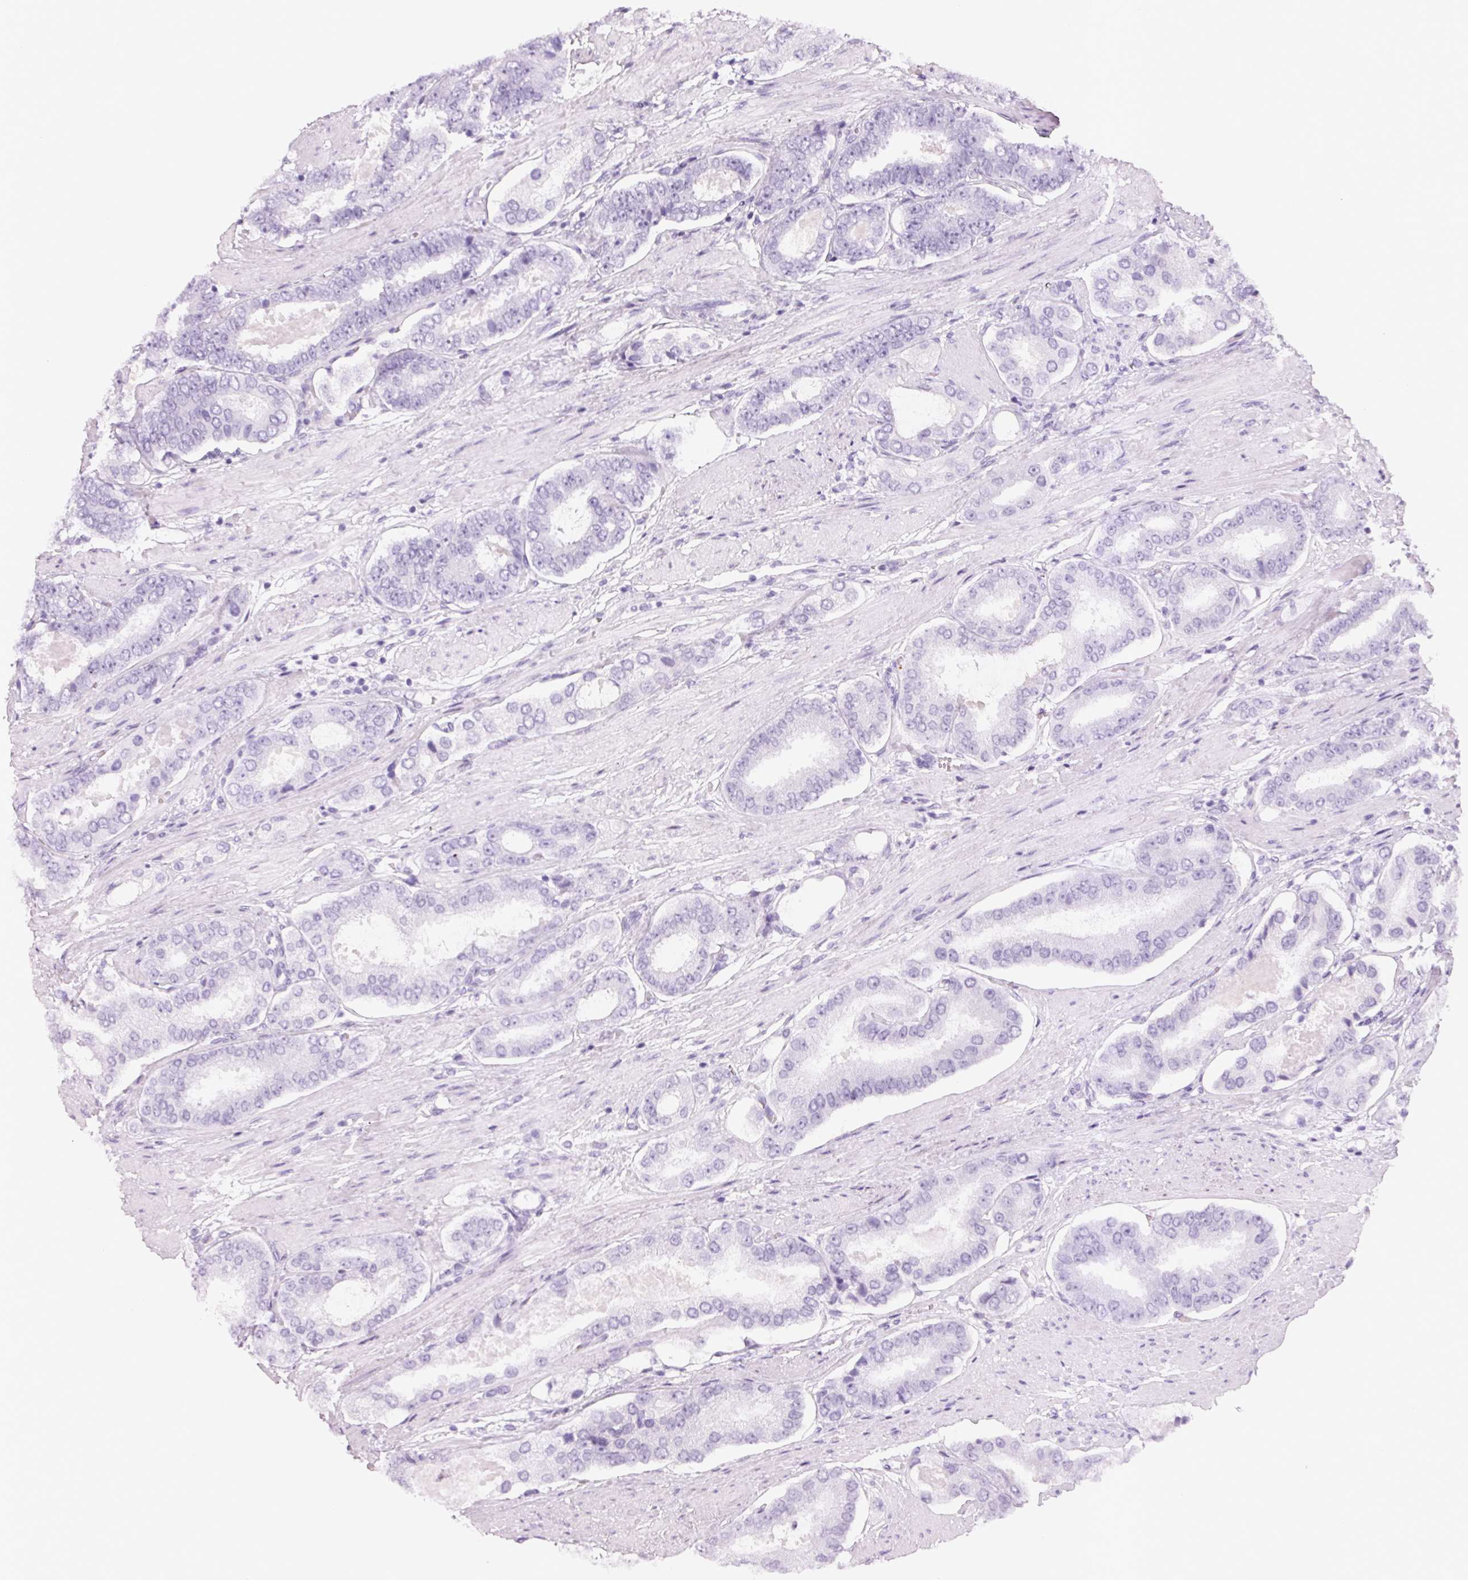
{"staining": {"intensity": "negative", "quantity": "none", "location": "none"}, "tissue": "prostate cancer", "cell_type": "Tumor cells", "image_type": "cancer", "snomed": [{"axis": "morphology", "description": "Adenocarcinoma, High grade"}, {"axis": "topography", "description": "Prostate"}], "caption": "Immunohistochemical staining of prostate cancer demonstrates no significant staining in tumor cells.", "gene": "ADAM20", "patient": {"sex": "male", "age": 63}}